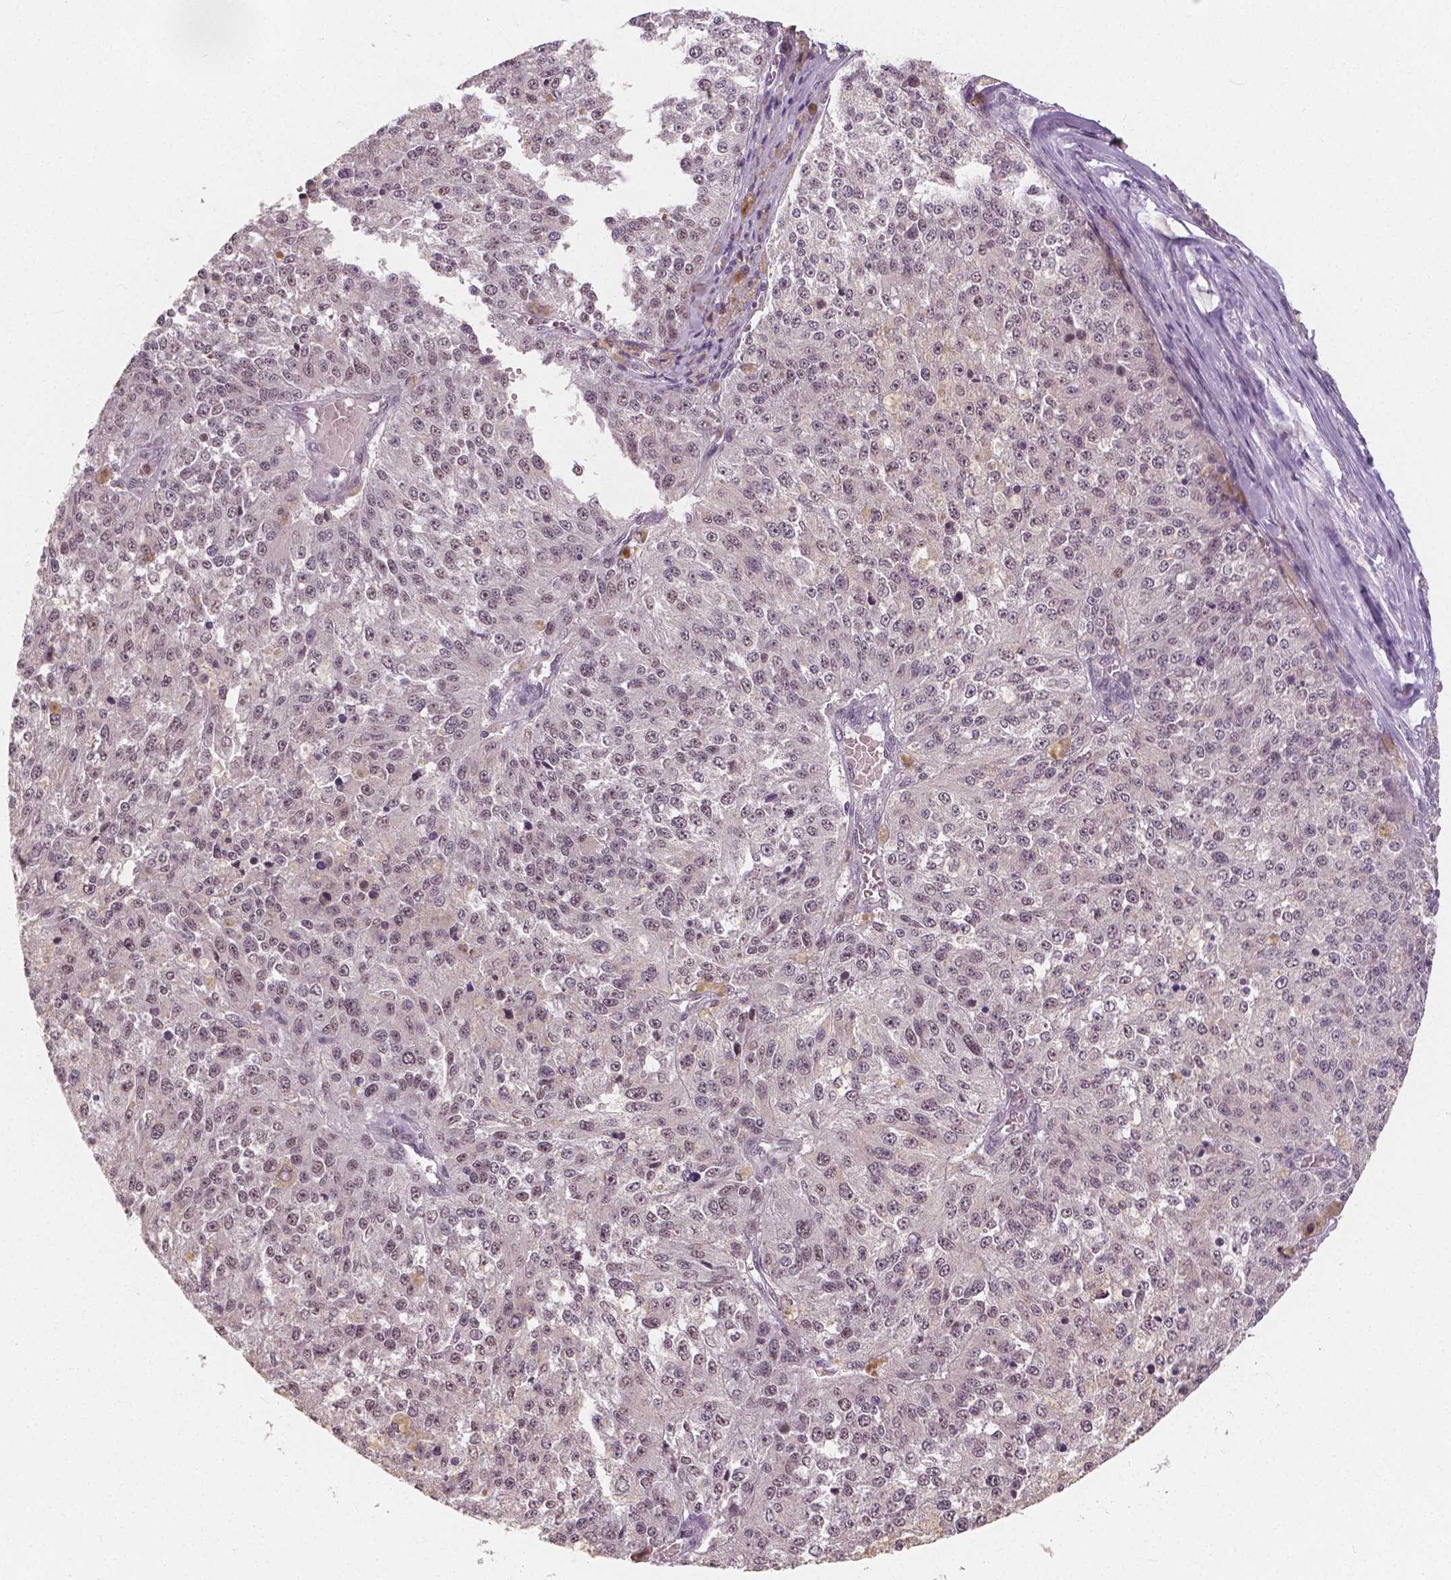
{"staining": {"intensity": "weak", "quantity": "25%-75%", "location": "nuclear"}, "tissue": "melanoma", "cell_type": "Tumor cells", "image_type": "cancer", "snomed": [{"axis": "morphology", "description": "Malignant melanoma, Metastatic site"}, {"axis": "topography", "description": "Lymph node"}], "caption": "Malignant melanoma (metastatic site) was stained to show a protein in brown. There is low levels of weak nuclear positivity in about 25%-75% of tumor cells.", "gene": "NOLC1", "patient": {"sex": "female", "age": 64}}